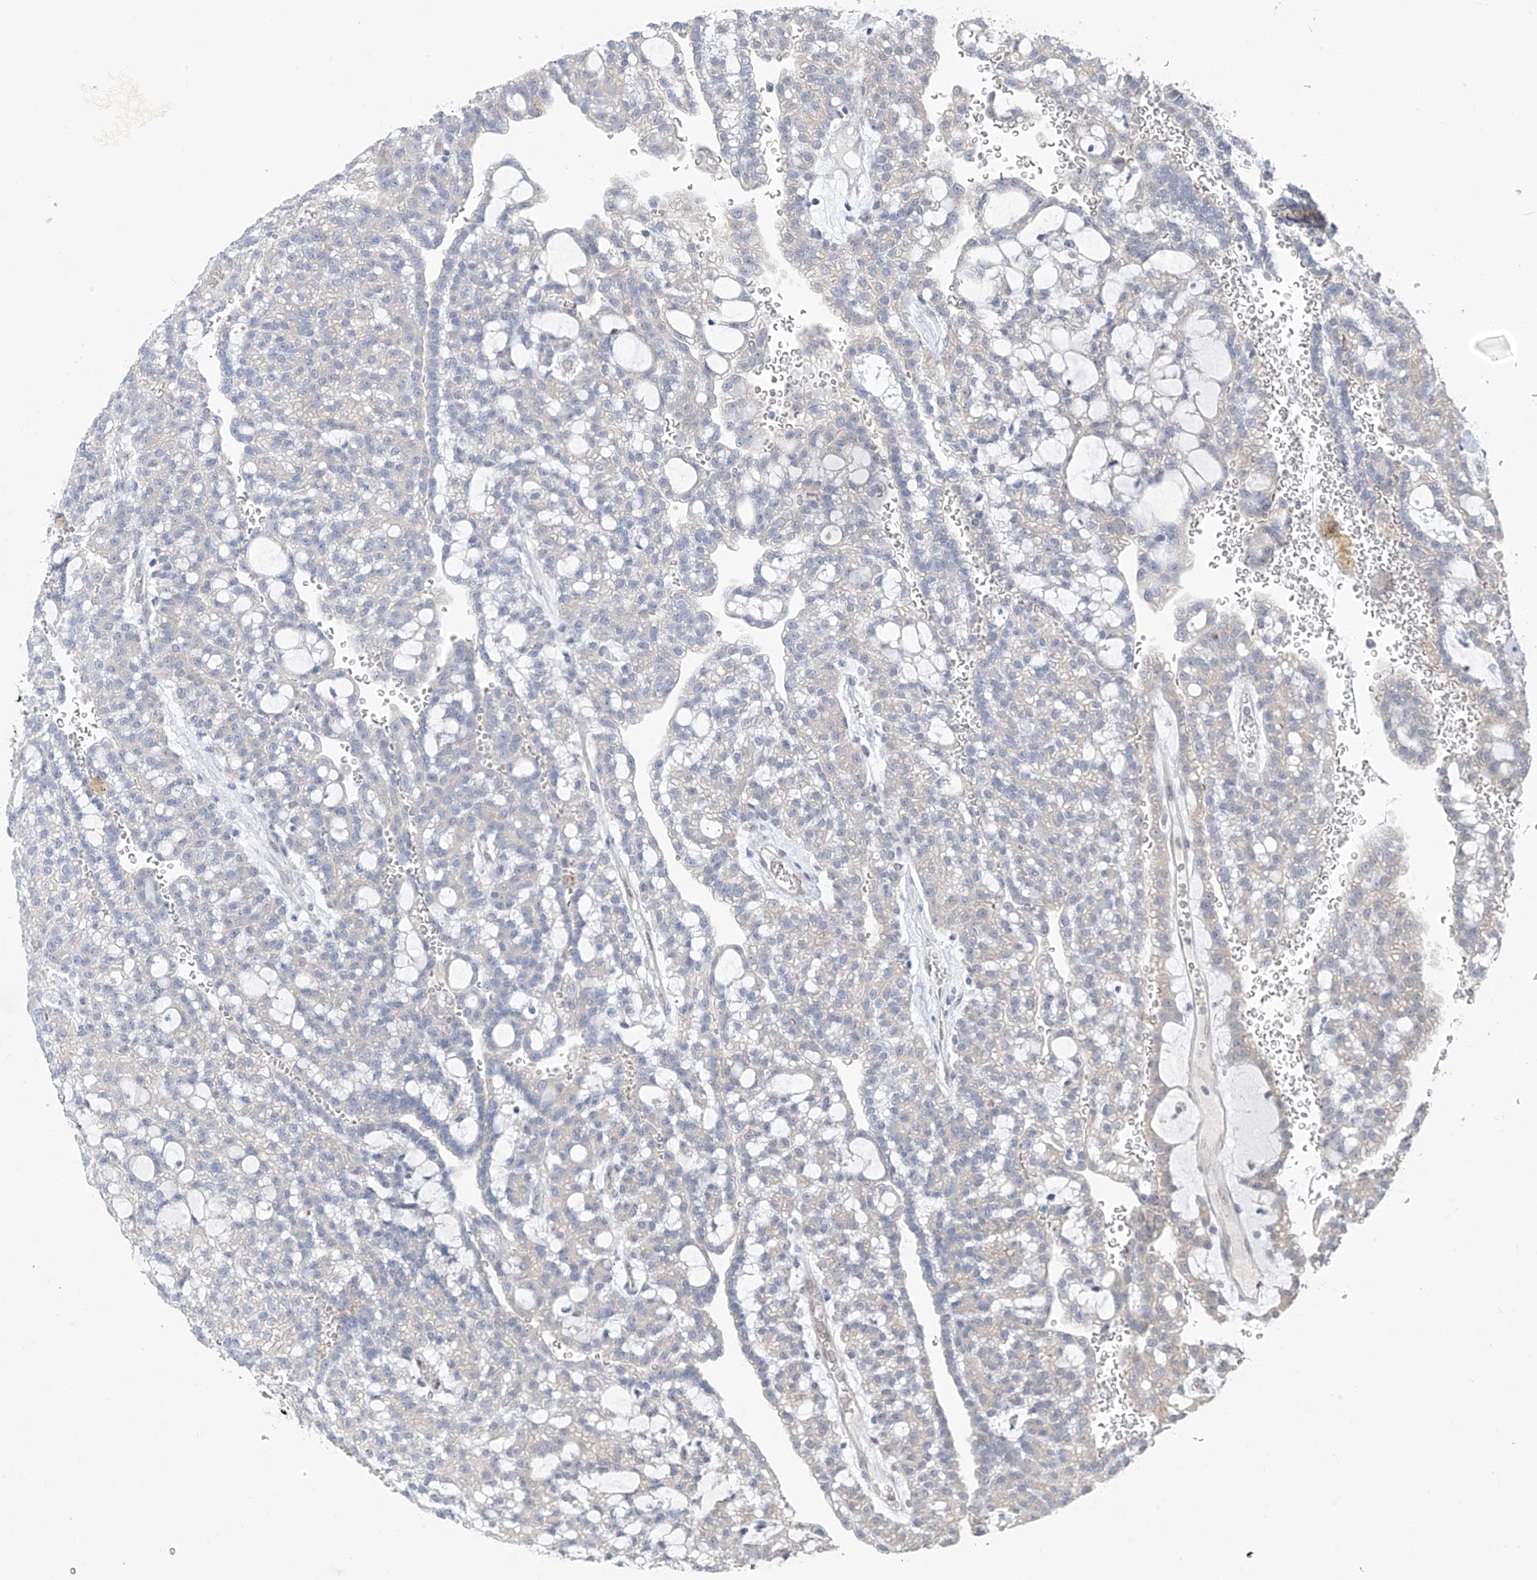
{"staining": {"intensity": "negative", "quantity": "none", "location": "none"}, "tissue": "renal cancer", "cell_type": "Tumor cells", "image_type": "cancer", "snomed": [{"axis": "morphology", "description": "Adenocarcinoma, NOS"}, {"axis": "topography", "description": "Kidney"}], "caption": "A high-resolution histopathology image shows immunohistochemistry (IHC) staining of renal cancer, which displays no significant positivity in tumor cells. The staining was performed using DAB (3,3'-diaminobenzidine) to visualize the protein expression in brown, while the nuclei were stained in blue with hematoxylin (Magnification: 20x).", "gene": "RPL4", "patient": {"sex": "male", "age": 63}}